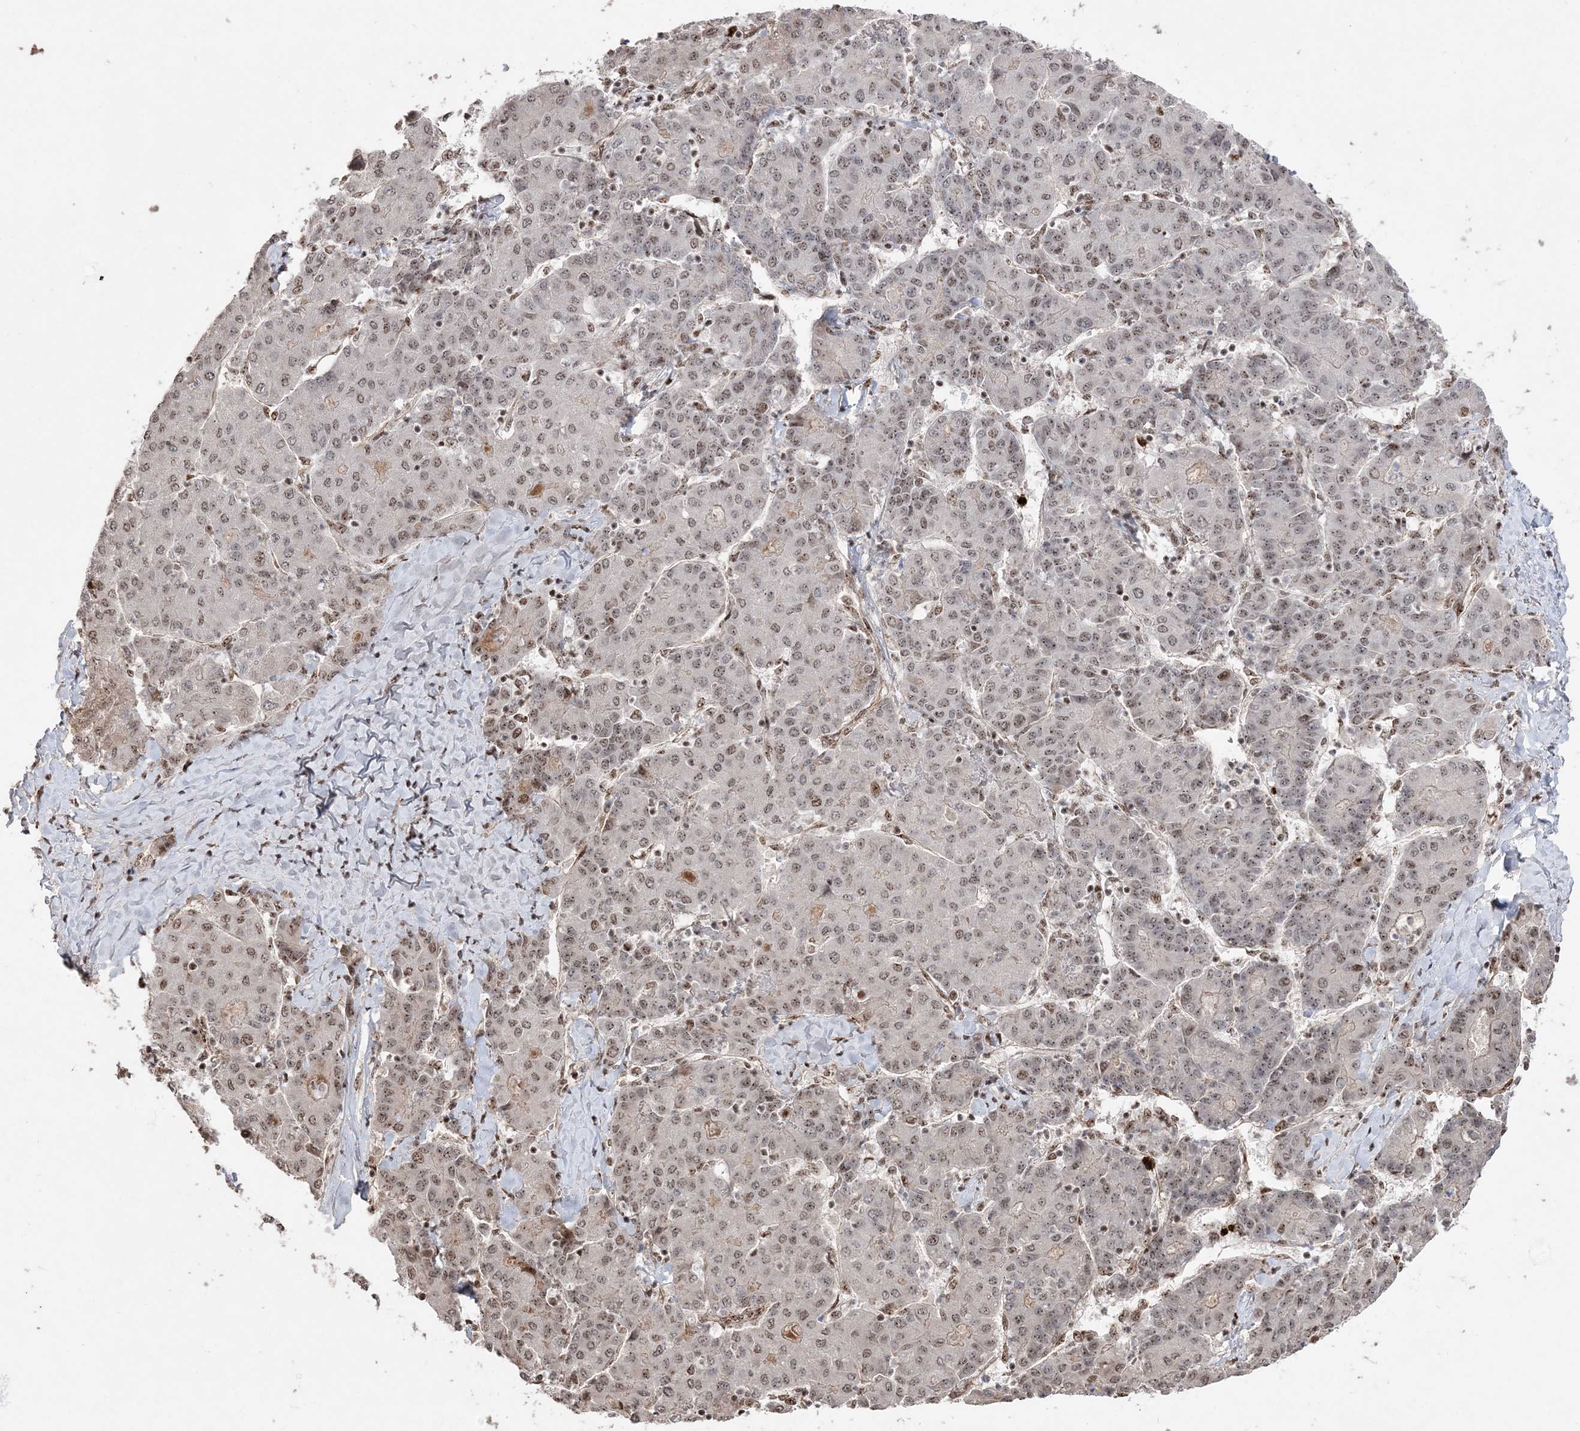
{"staining": {"intensity": "moderate", "quantity": ">75%", "location": "nuclear"}, "tissue": "liver cancer", "cell_type": "Tumor cells", "image_type": "cancer", "snomed": [{"axis": "morphology", "description": "Carcinoma, Hepatocellular, NOS"}, {"axis": "topography", "description": "Liver"}], "caption": "Immunohistochemical staining of liver cancer reveals medium levels of moderate nuclear protein positivity in approximately >75% of tumor cells. Nuclei are stained in blue.", "gene": "RBM17", "patient": {"sex": "male", "age": 65}}